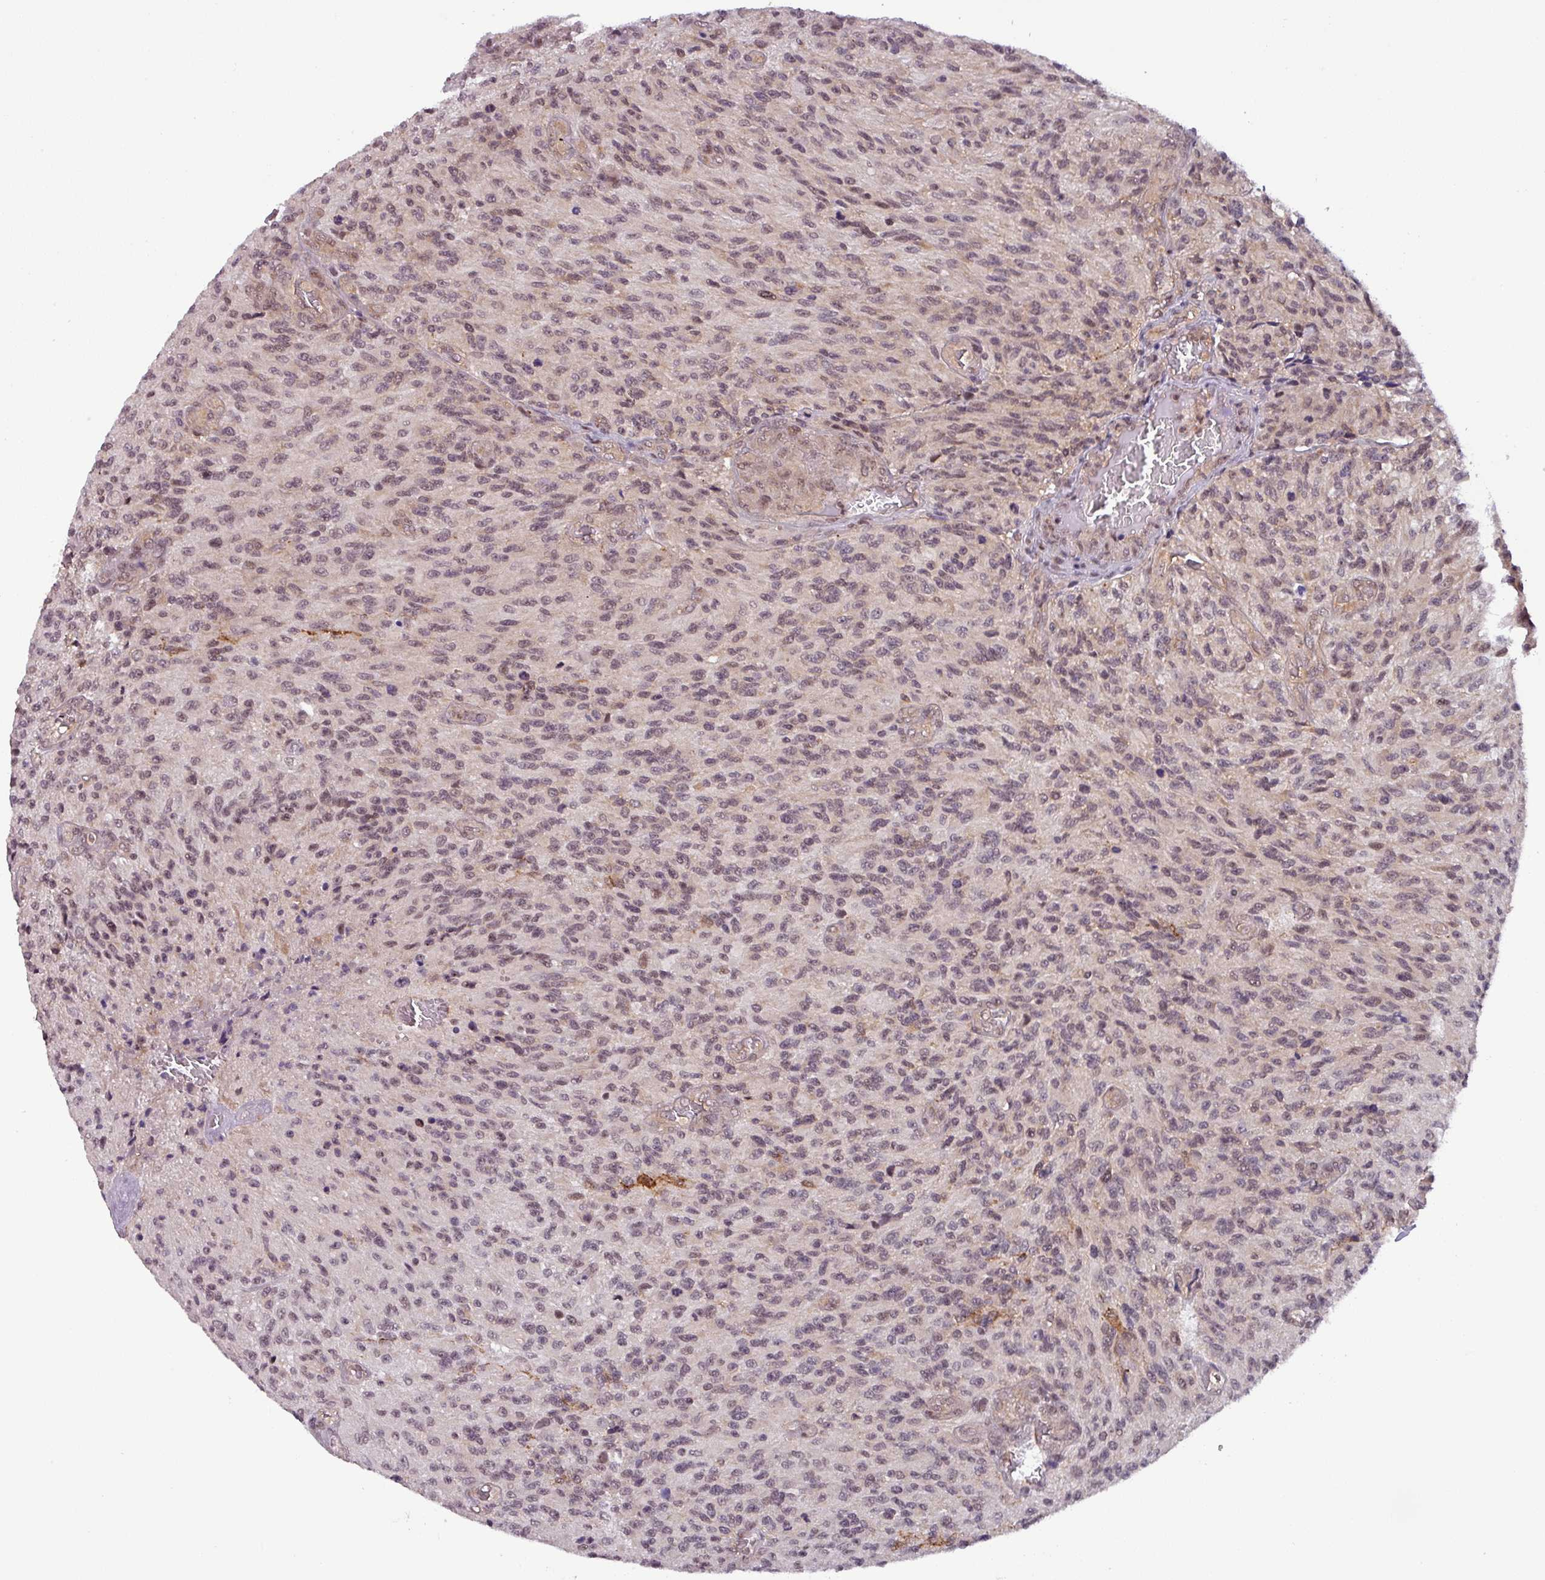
{"staining": {"intensity": "weak", "quantity": "25%-75%", "location": "nuclear"}, "tissue": "glioma", "cell_type": "Tumor cells", "image_type": "cancer", "snomed": [{"axis": "morphology", "description": "Normal tissue, NOS"}, {"axis": "morphology", "description": "Glioma, malignant, High grade"}, {"axis": "topography", "description": "Cerebral cortex"}], "caption": "Protein expression analysis of glioma exhibits weak nuclear positivity in approximately 25%-75% of tumor cells. The protein of interest is stained brown, and the nuclei are stained in blue (DAB (3,3'-diaminobenzidine) IHC with brightfield microscopy, high magnification).", "gene": "NPFFR1", "patient": {"sex": "male", "age": 56}}